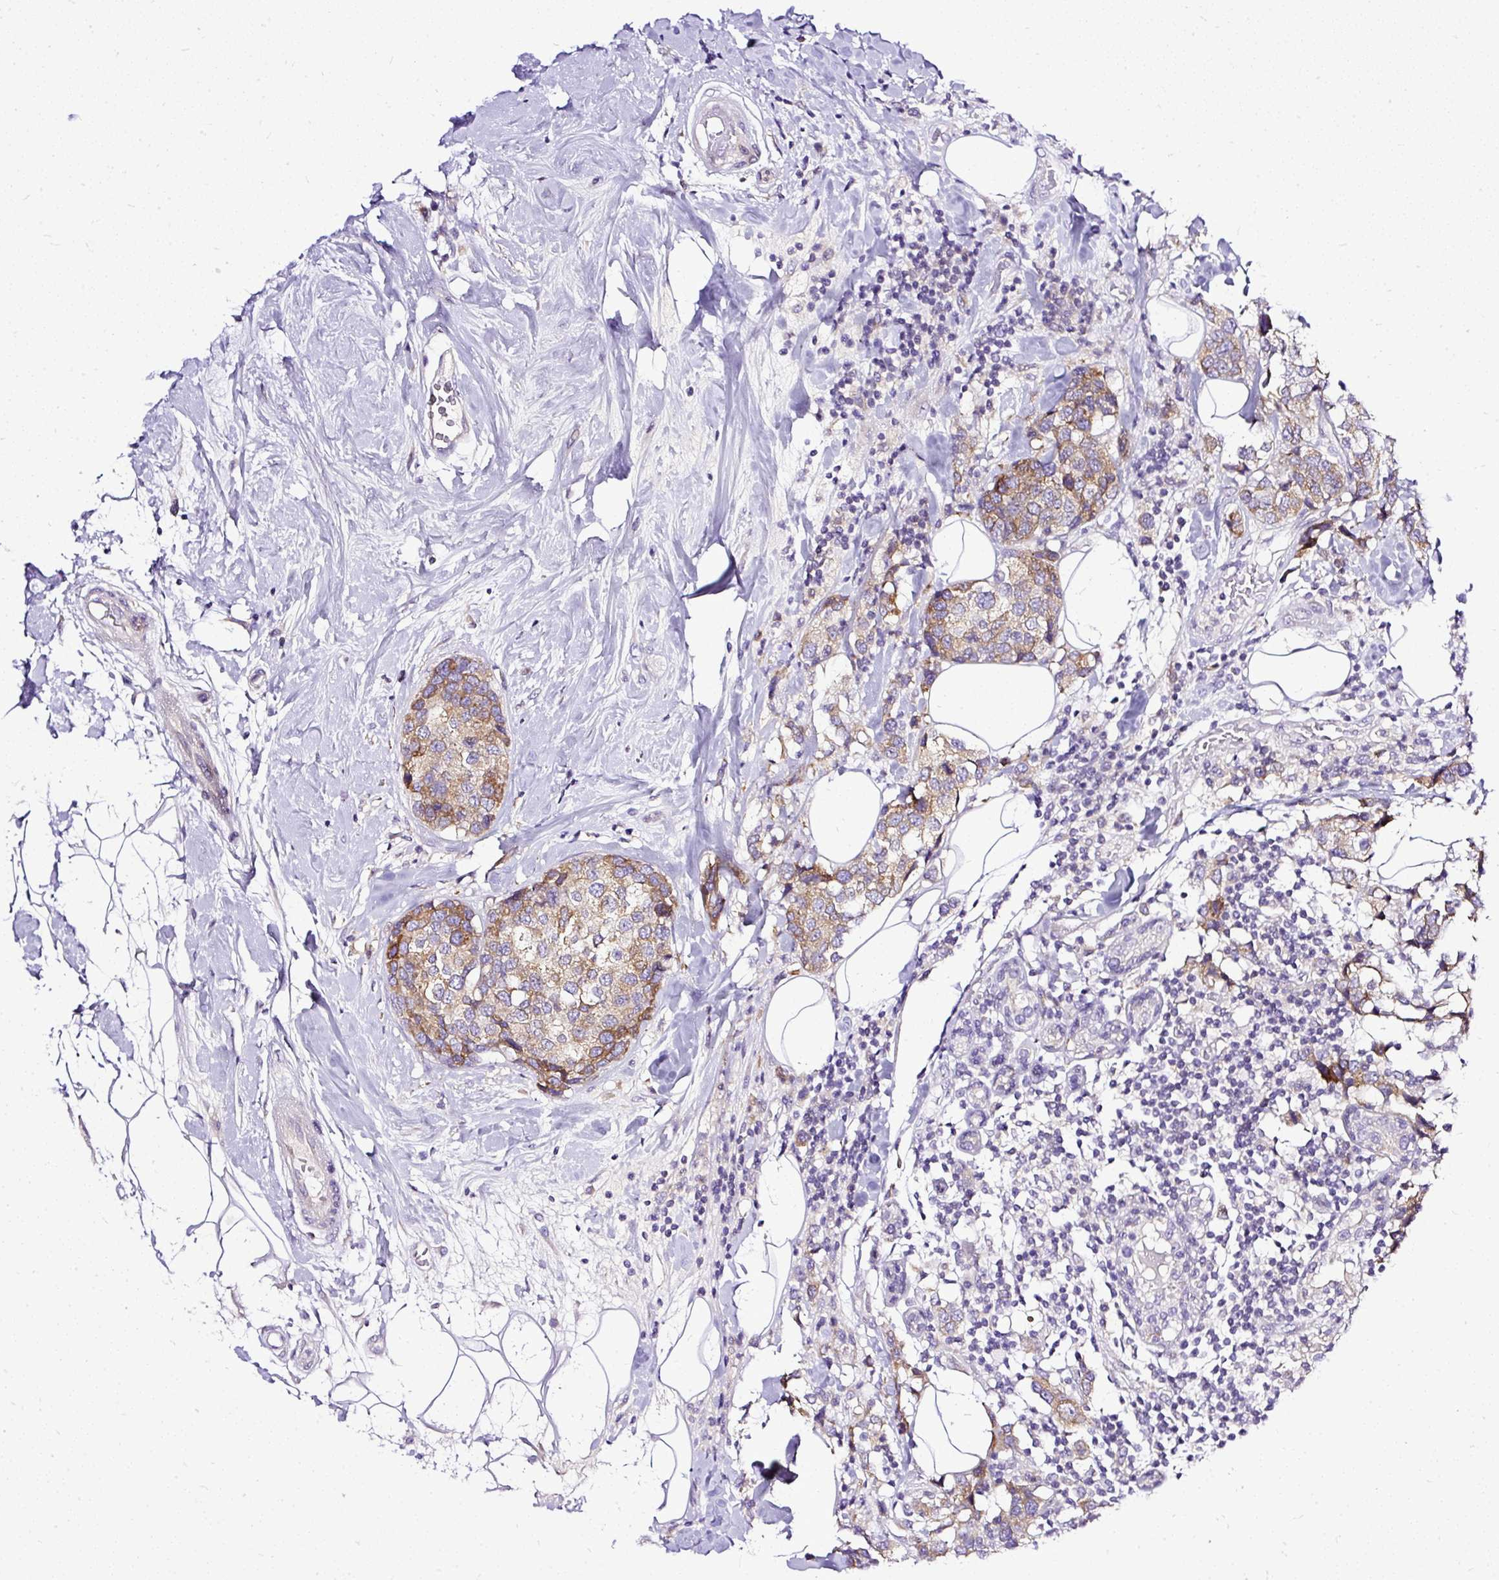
{"staining": {"intensity": "moderate", "quantity": ">75%", "location": "cytoplasmic/membranous"}, "tissue": "breast cancer", "cell_type": "Tumor cells", "image_type": "cancer", "snomed": [{"axis": "morphology", "description": "Lobular carcinoma"}, {"axis": "topography", "description": "Breast"}], "caption": "Breast lobular carcinoma was stained to show a protein in brown. There is medium levels of moderate cytoplasmic/membranous expression in about >75% of tumor cells.", "gene": "AMFR", "patient": {"sex": "female", "age": 59}}